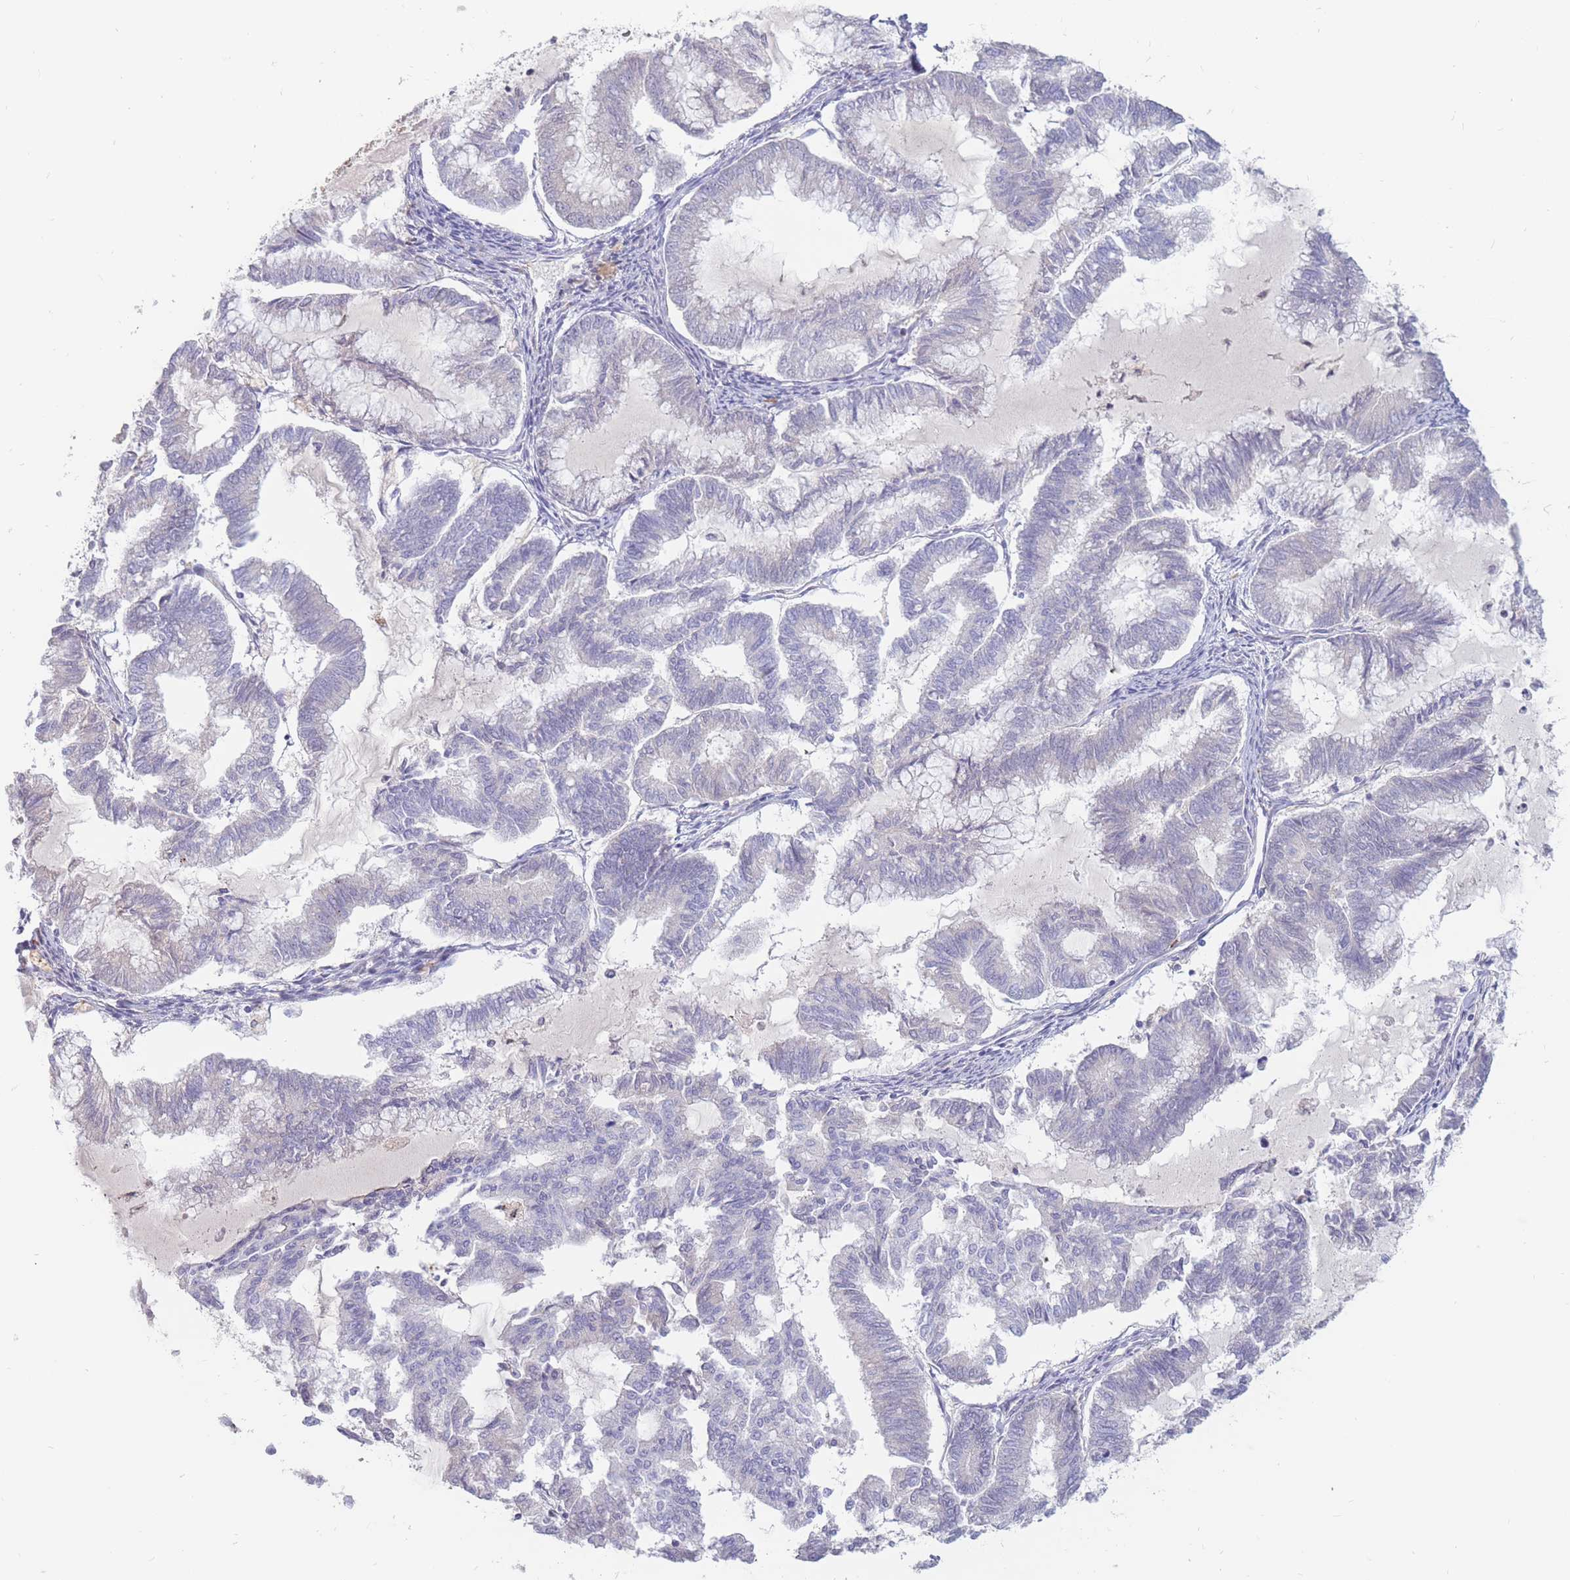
{"staining": {"intensity": "negative", "quantity": "none", "location": "none"}, "tissue": "endometrial cancer", "cell_type": "Tumor cells", "image_type": "cancer", "snomed": [{"axis": "morphology", "description": "Adenocarcinoma, NOS"}, {"axis": "topography", "description": "Endometrium"}], "caption": "The IHC micrograph has no significant positivity in tumor cells of endometrial cancer tissue.", "gene": "PTGDR", "patient": {"sex": "female", "age": 79}}